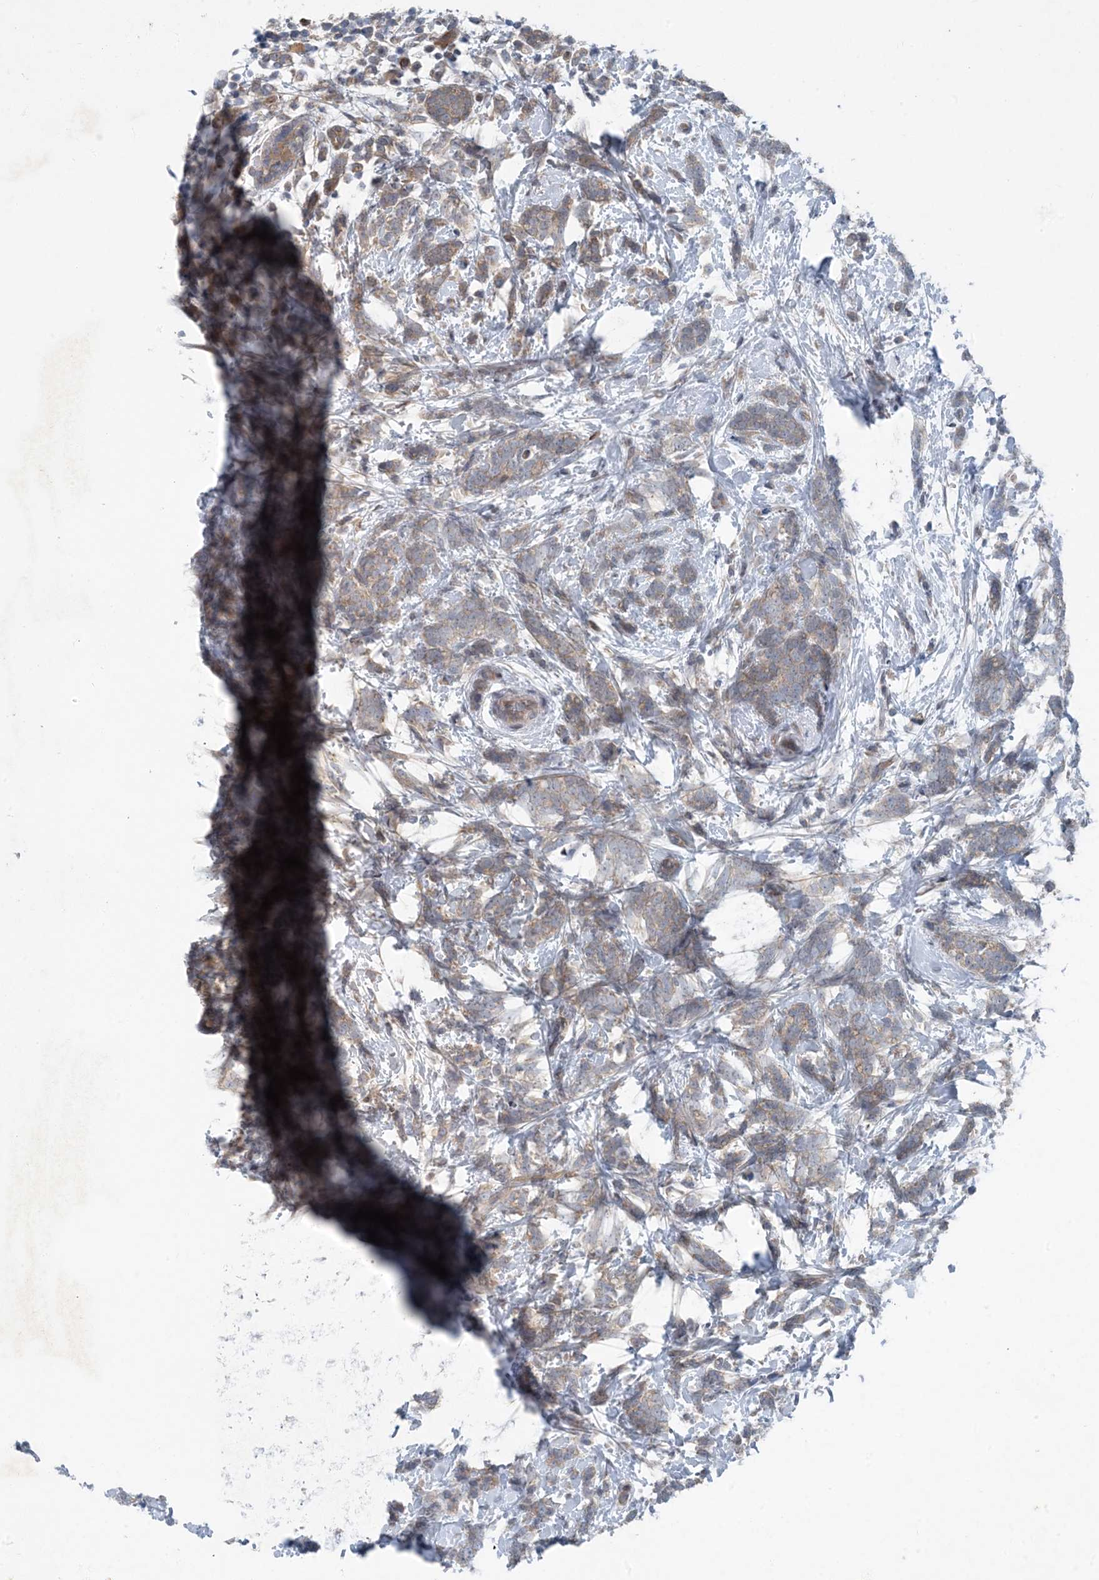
{"staining": {"intensity": "weak", "quantity": ">75%", "location": "cytoplasmic/membranous"}, "tissue": "breast cancer", "cell_type": "Tumor cells", "image_type": "cancer", "snomed": [{"axis": "morphology", "description": "Lobular carcinoma"}, {"axis": "topography", "description": "Breast"}], "caption": "A brown stain highlights weak cytoplasmic/membranous positivity of a protein in human lobular carcinoma (breast) tumor cells.", "gene": "HIKESHI", "patient": {"sex": "female", "age": 58}}